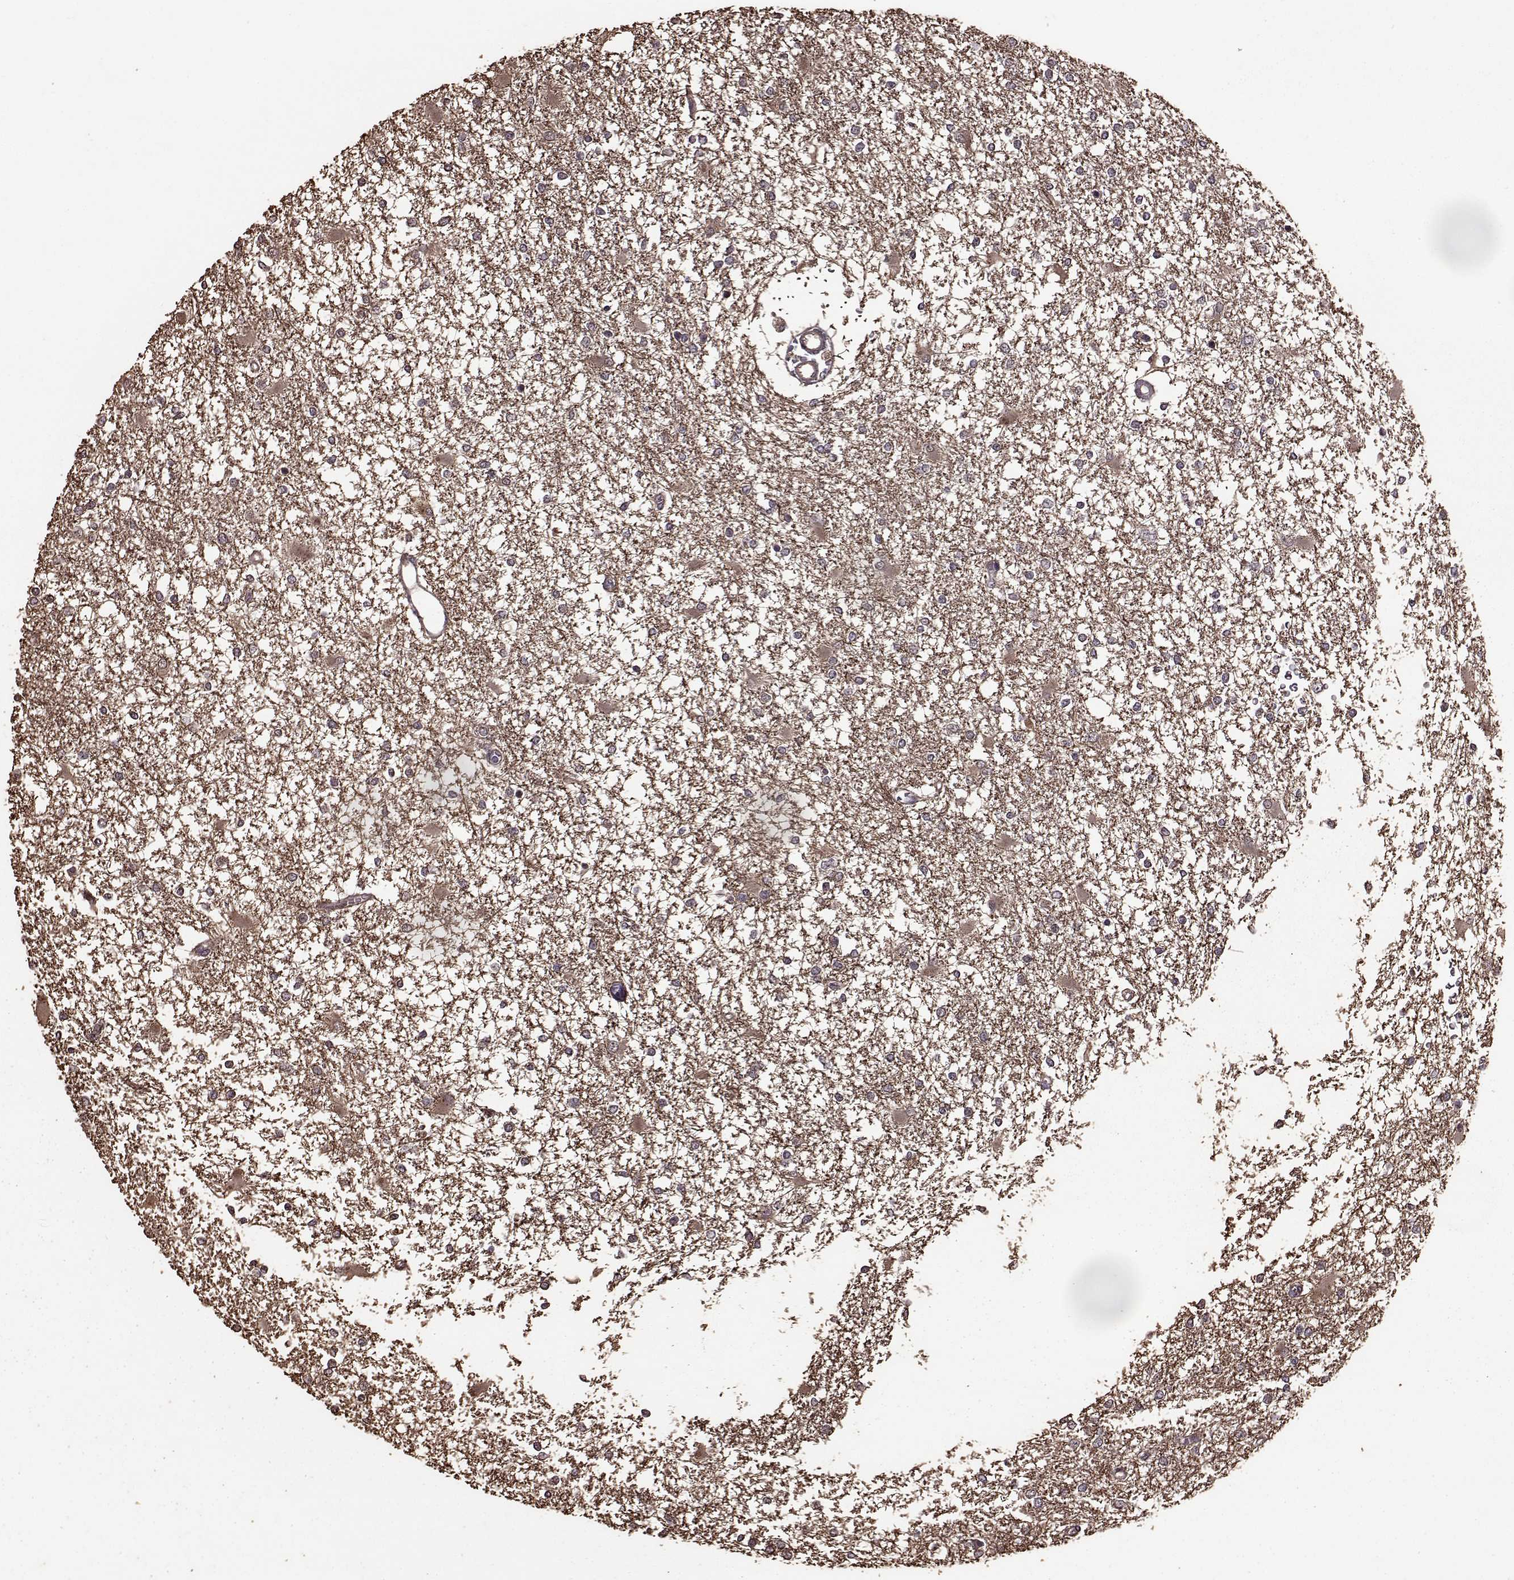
{"staining": {"intensity": "weak", "quantity": "25%-75%", "location": "cytoplasmic/membranous"}, "tissue": "glioma", "cell_type": "Tumor cells", "image_type": "cancer", "snomed": [{"axis": "morphology", "description": "Glioma, malignant, High grade"}, {"axis": "topography", "description": "Cerebral cortex"}], "caption": "About 25%-75% of tumor cells in glioma exhibit weak cytoplasmic/membranous protein expression as visualized by brown immunohistochemical staining.", "gene": "FBXW11", "patient": {"sex": "male", "age": 79}}